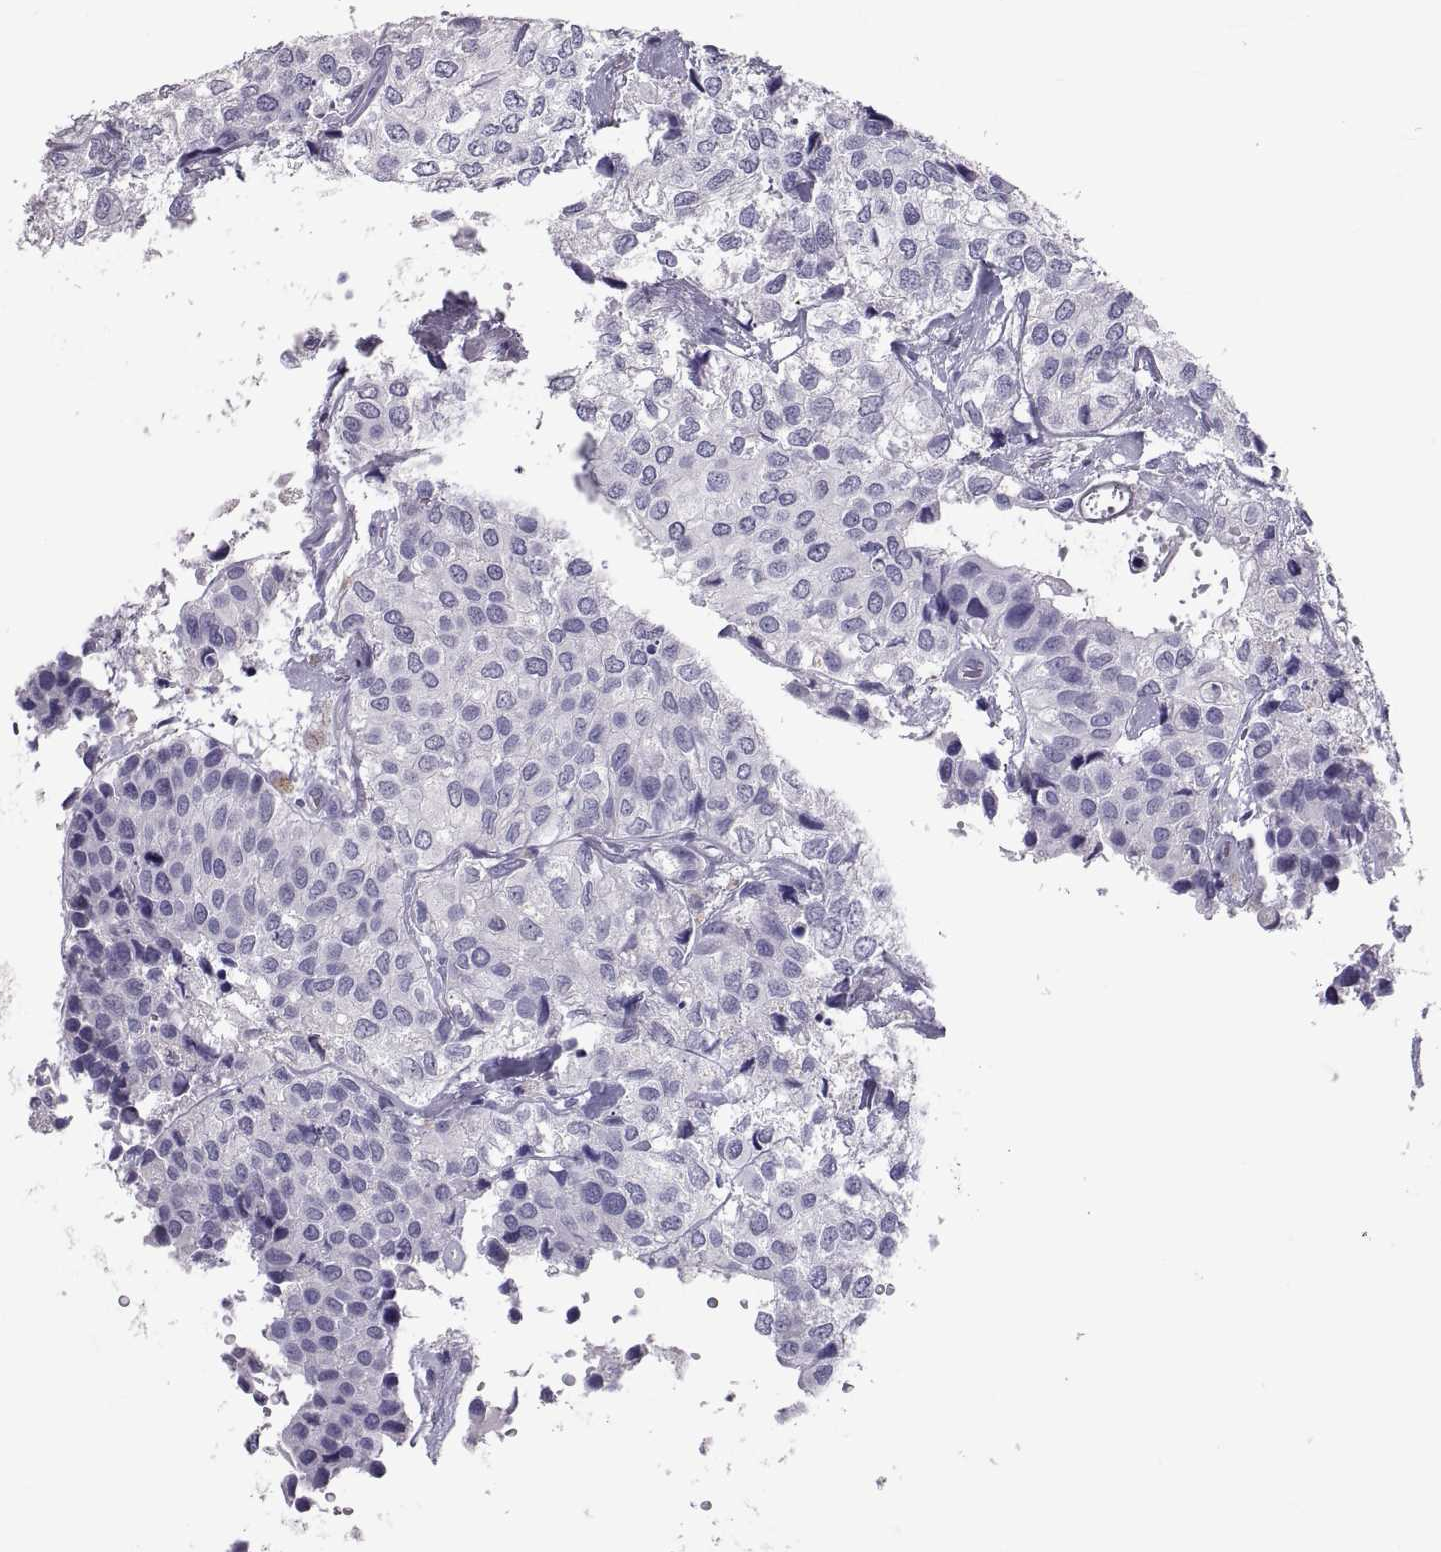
{"staining": {"intensity": "negative", "quantity": "none", "location": "none"}, "tissue": "urothelial cancer", "cell_type": "Tumor cells", "image_type": "cancer", "snomed": [{"axis": "morphology", "description": "Urothelial carcinoma, High grade"}, {"axis": "topography", "description": "Urinary bladder"}], "caption": "This image is of urothelial carcinoma (high-grade) stained with immunohistochemistry (IHC) to label a protein in brown with the nuclei are counter-stained blue. There is no staining in tumor cells.", "gene": "IGSF1", "patient": {"sex": "male", "age": 73}}